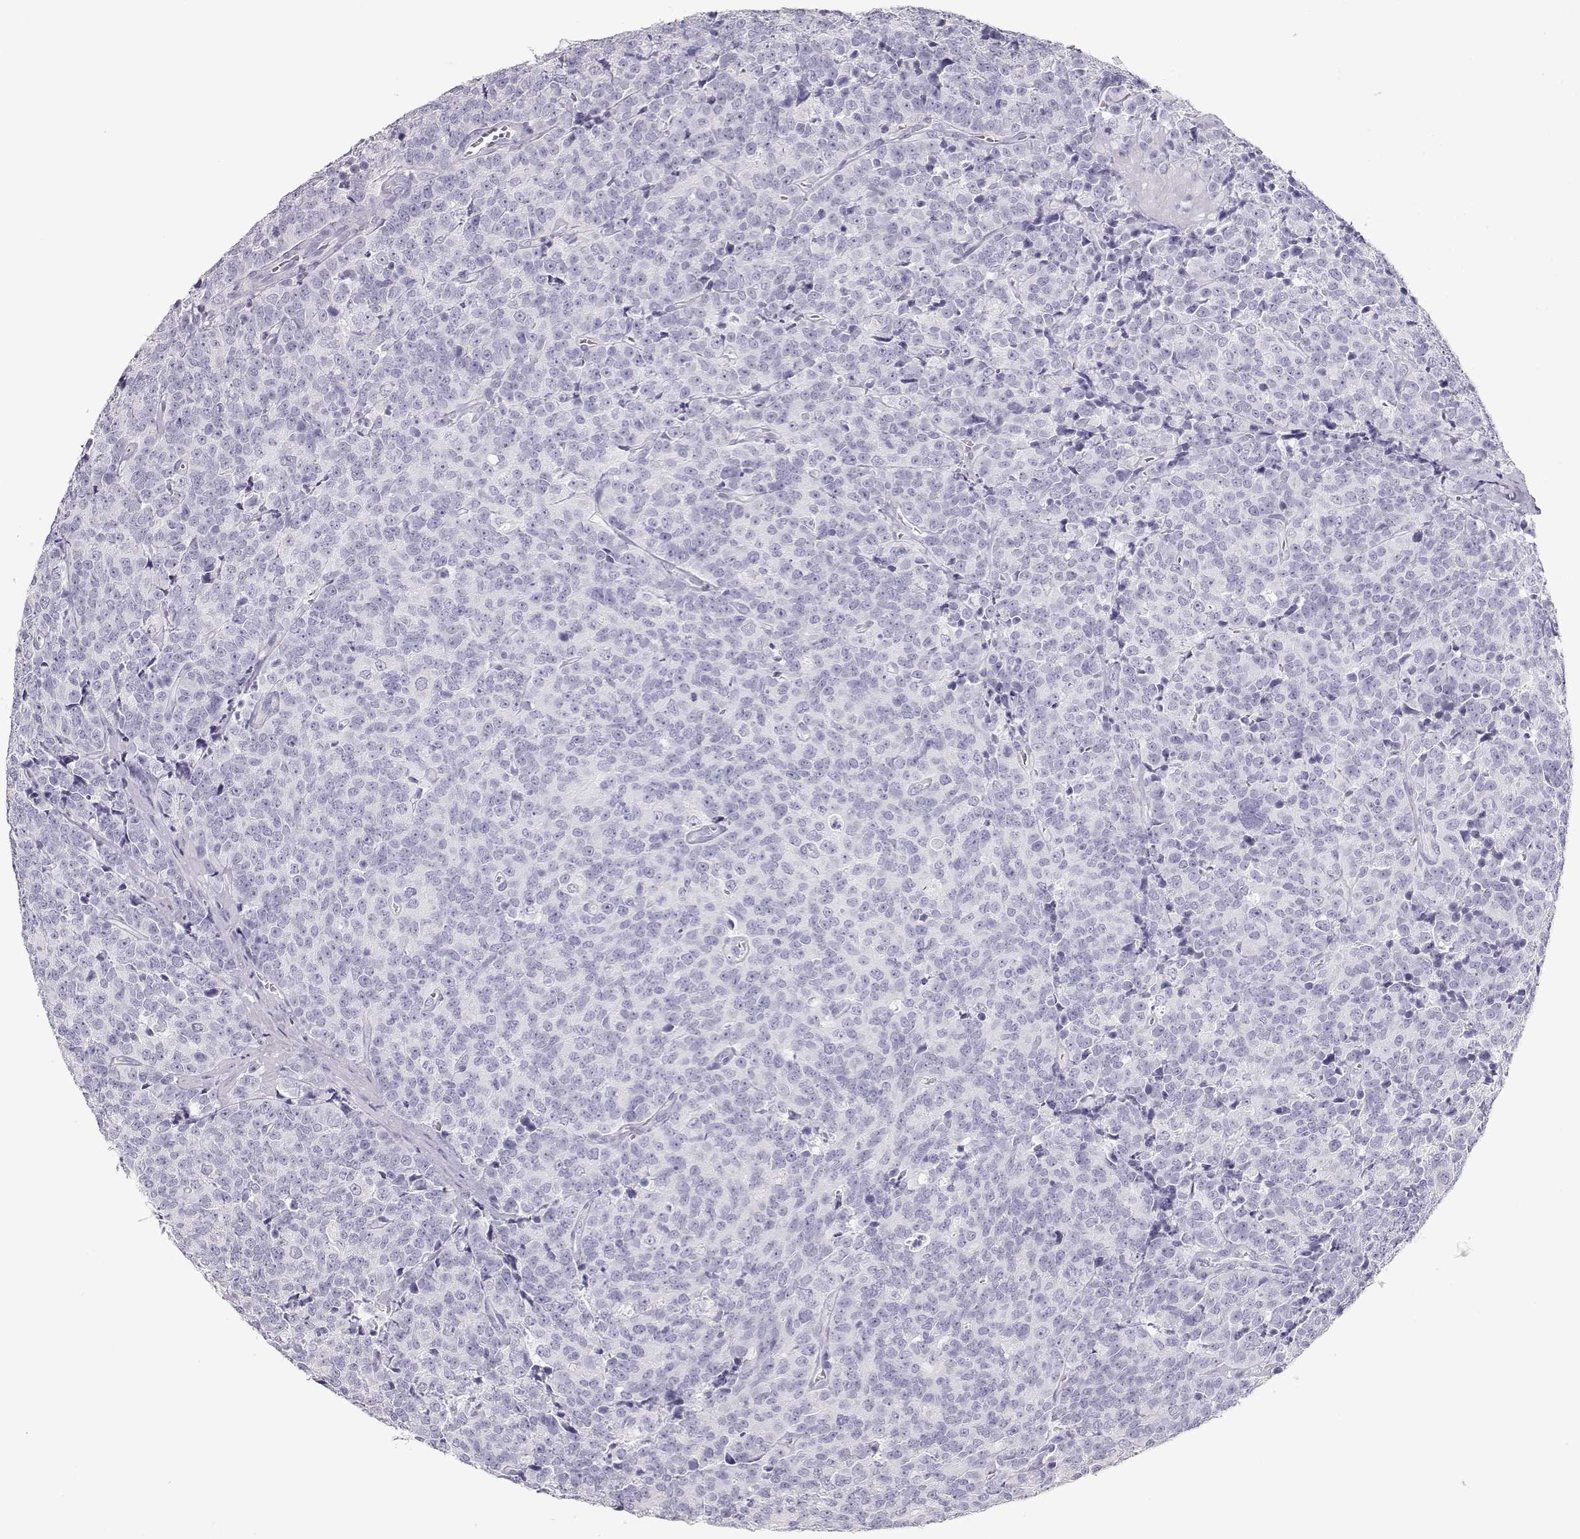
{"staining": {"intensity": "negative", "quantity": "none", "location": "none"}, "tissue": "prostate cancer", "cell_type": "Tumor cells", "image_type": "cancer", "snomed": [{"axis": "morphology", "description": "Adenocarcinoma, NOS"}, {"axis": "topography", "description": "Prostate"}], "caption": "Prostate cancer (adenocarcinoma) was stained to show a protein in brown. There is no significant expression in tumor cells.", "gene": "TKTL1", "patient": {"sex": "male", "age": 67}}